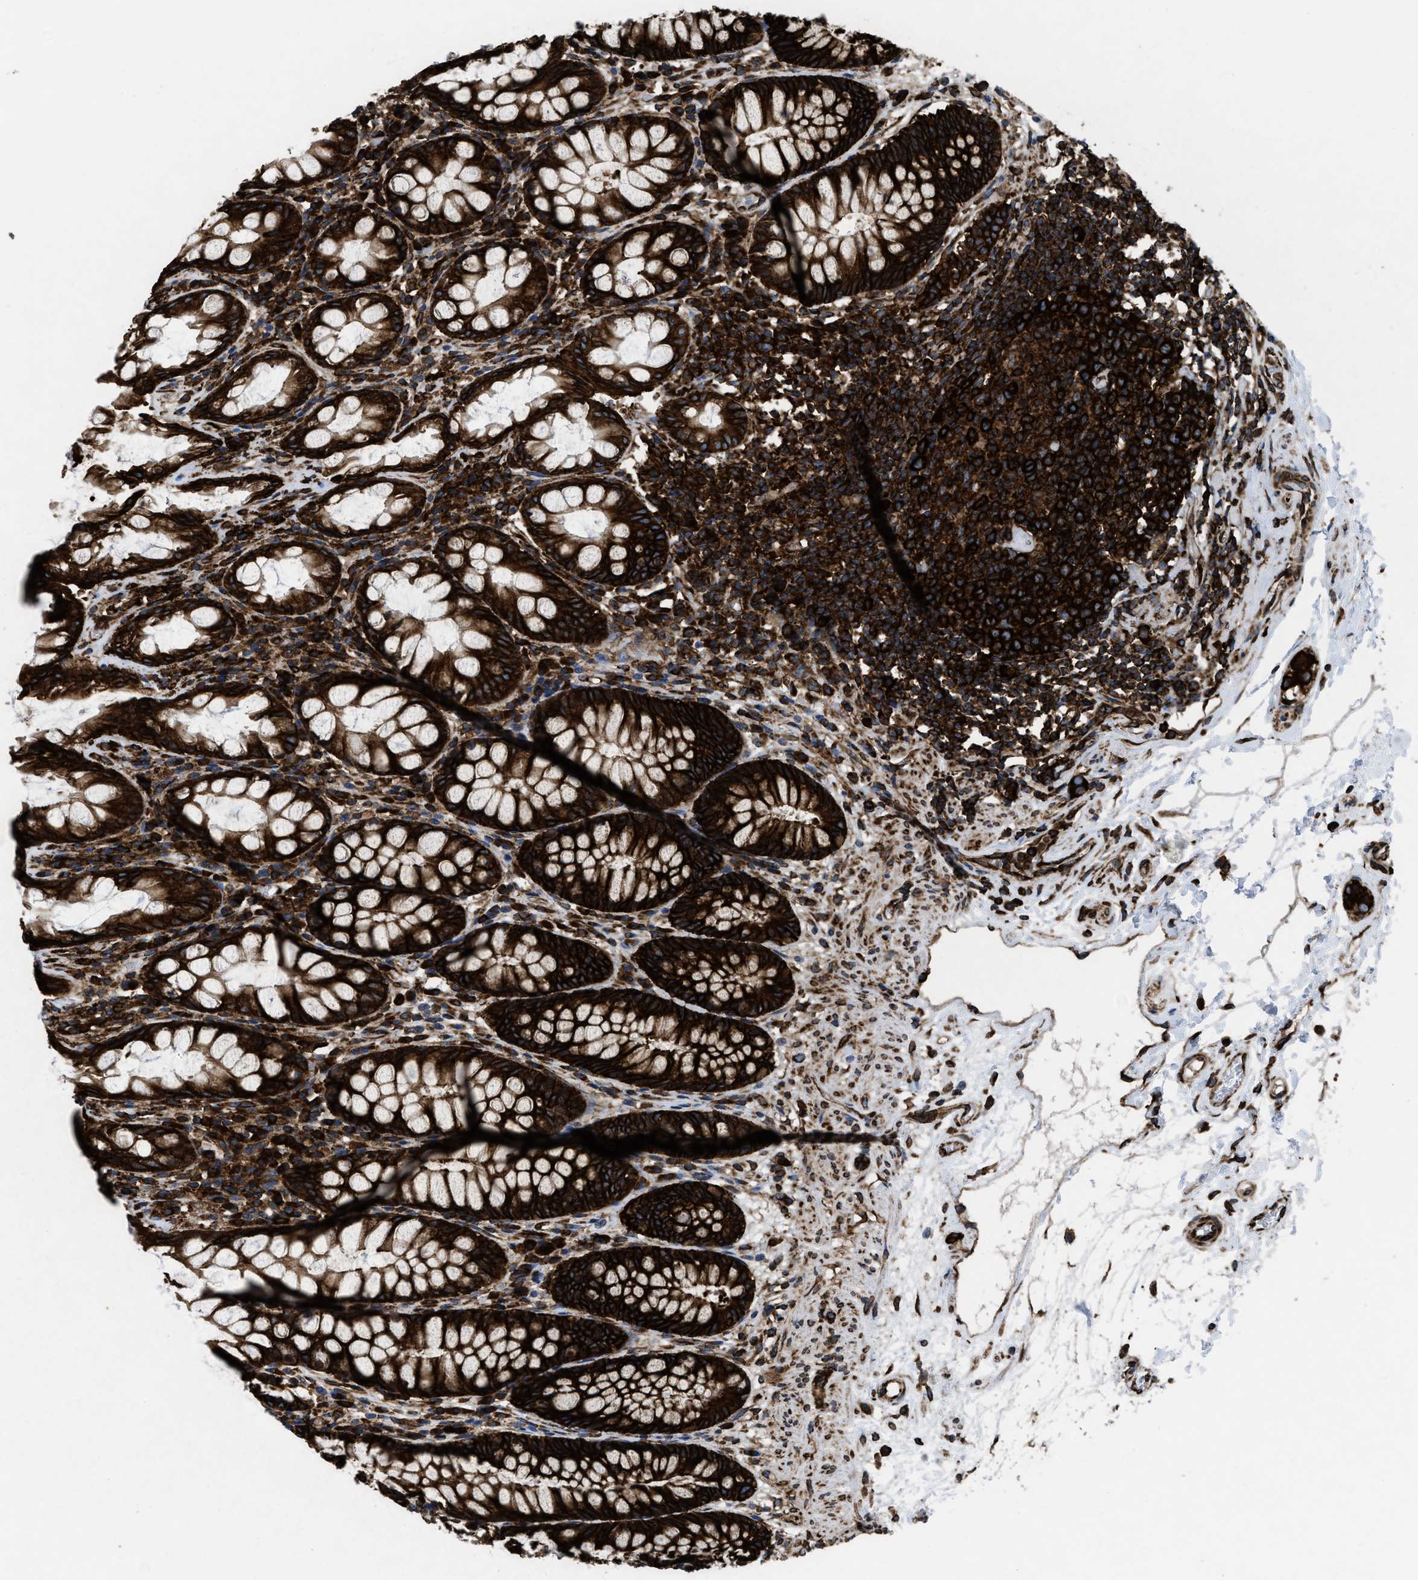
{"staining": {"intensity": "strong", "quantity": ">75%", "location": "cytoplasmic/membranous"}, "tissue": "rectum", "cell_type": "Glandular cells", "image_type": "normal", "snomed": [{"axis": "morphology", "description": "Normal tissue, NOS"}, {"axis": "topography", "description": "Rectum"}], "caption": "Immunohistochemistry (IHC) photomicrograph of unremarkable rectum: rectum stained using immunohistochemistry (IHC) shows high levels of strong protein expression localized specifically in the cytoplasmic/membranous of glandular cells, appearing as a cytoplasmic/membranous brown color.", "gene": "CAPRIN1", "patient": {"sex": "male", "age": 64}}